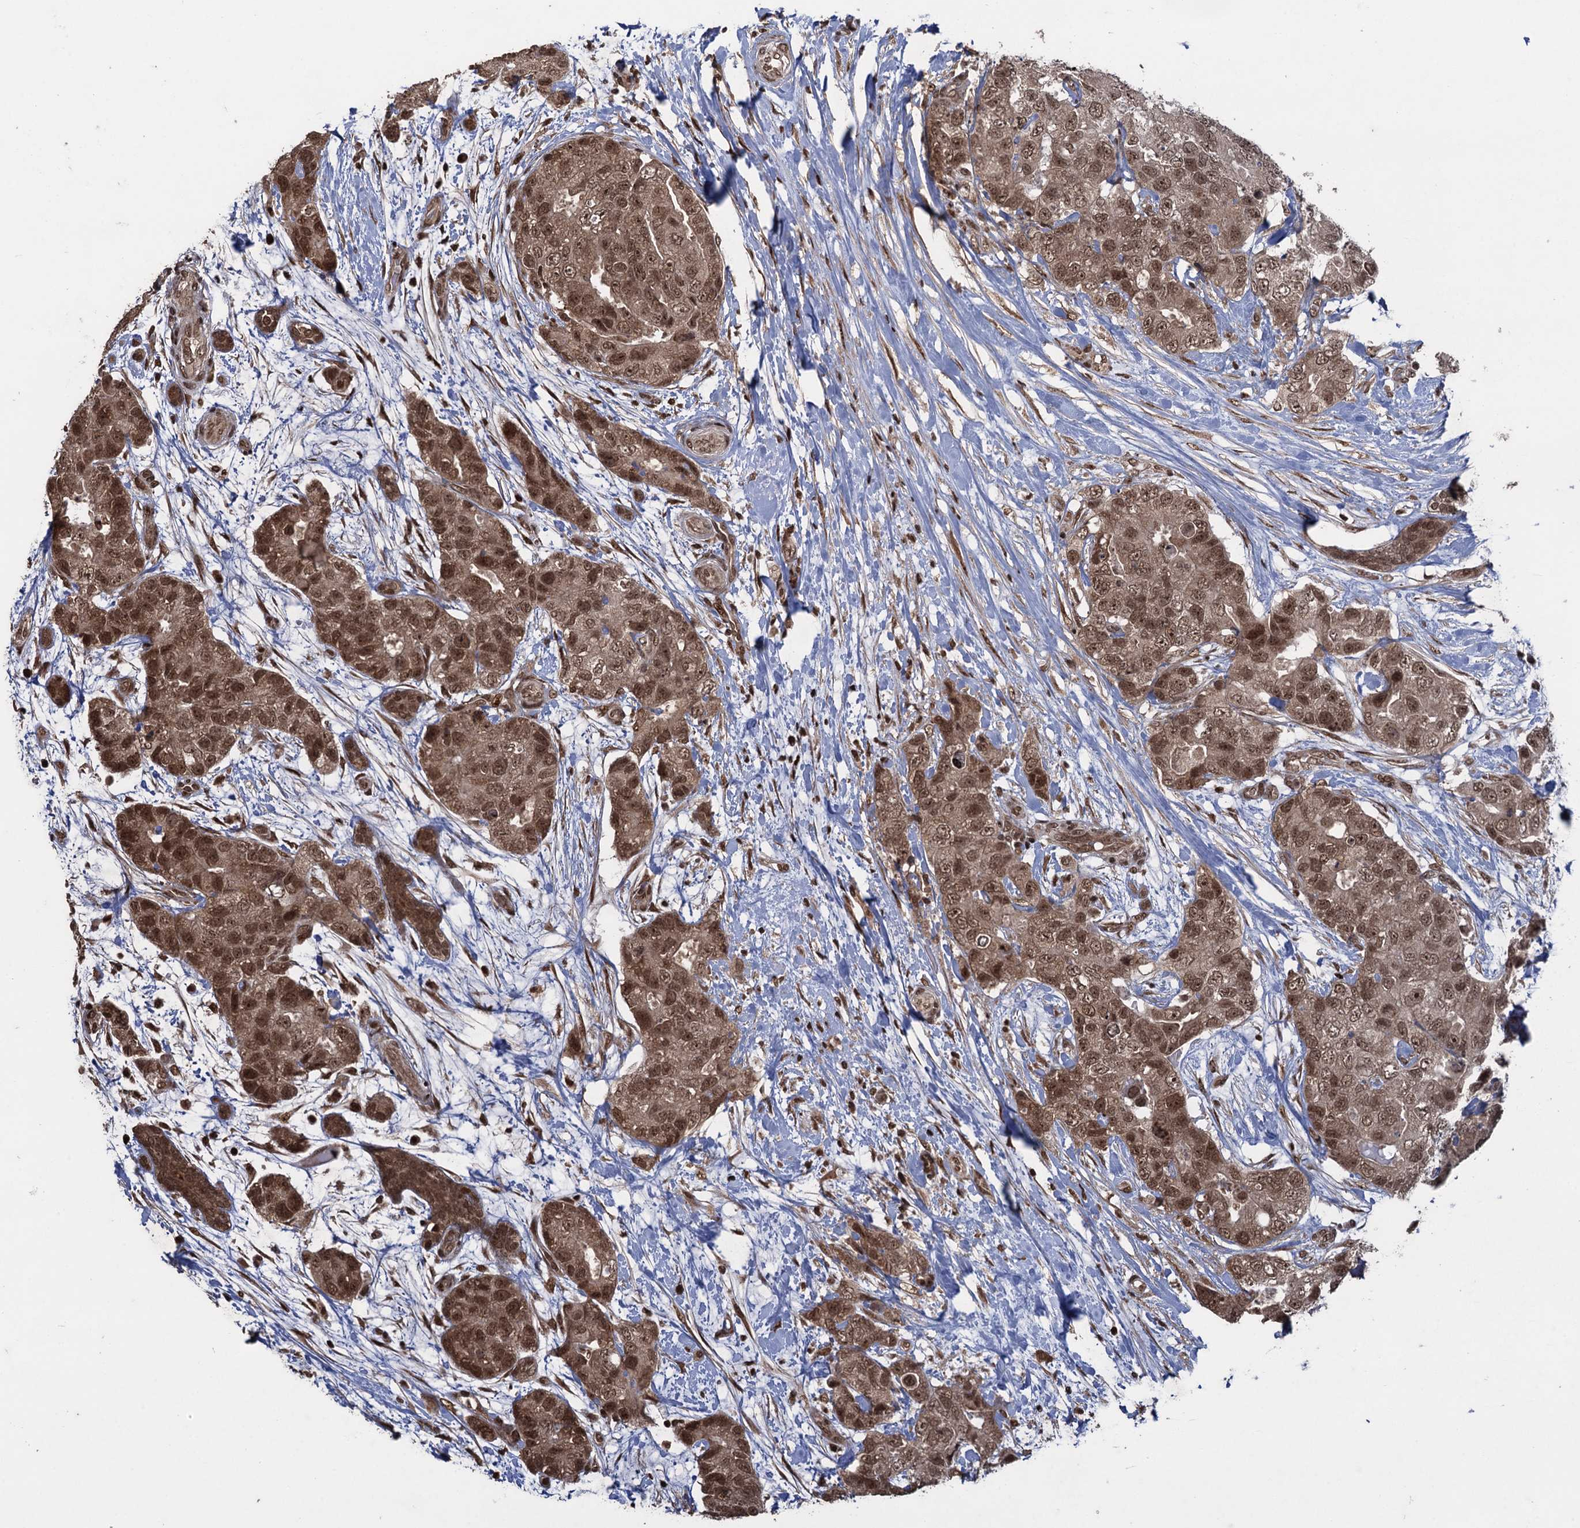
{"staining": {"intensity": "strong", "quantity": ">75%", "location": "cytoplasmic/membranous,nuclear"}, "tissue": "breast cancer", "cell_type": "Tumor cells", "image_type": "cancer", "snomed": [{"axis": "morphology", "description": "Duct carcinoma"}, {"axis": "topography", "description": "Breast"}], "caption": "Brown immunohistochemical staining in breast cancer (intraductal carcinoma) demonstrates strong cytoplasmic/membranous and nuclear expression in approximately >75% of tumor cells. Immunohistochemistry stains the protein in brown and the nuclei are stained blue.", "gene": "ZNF169", "patient": {"sex": "female", "age": 62}}